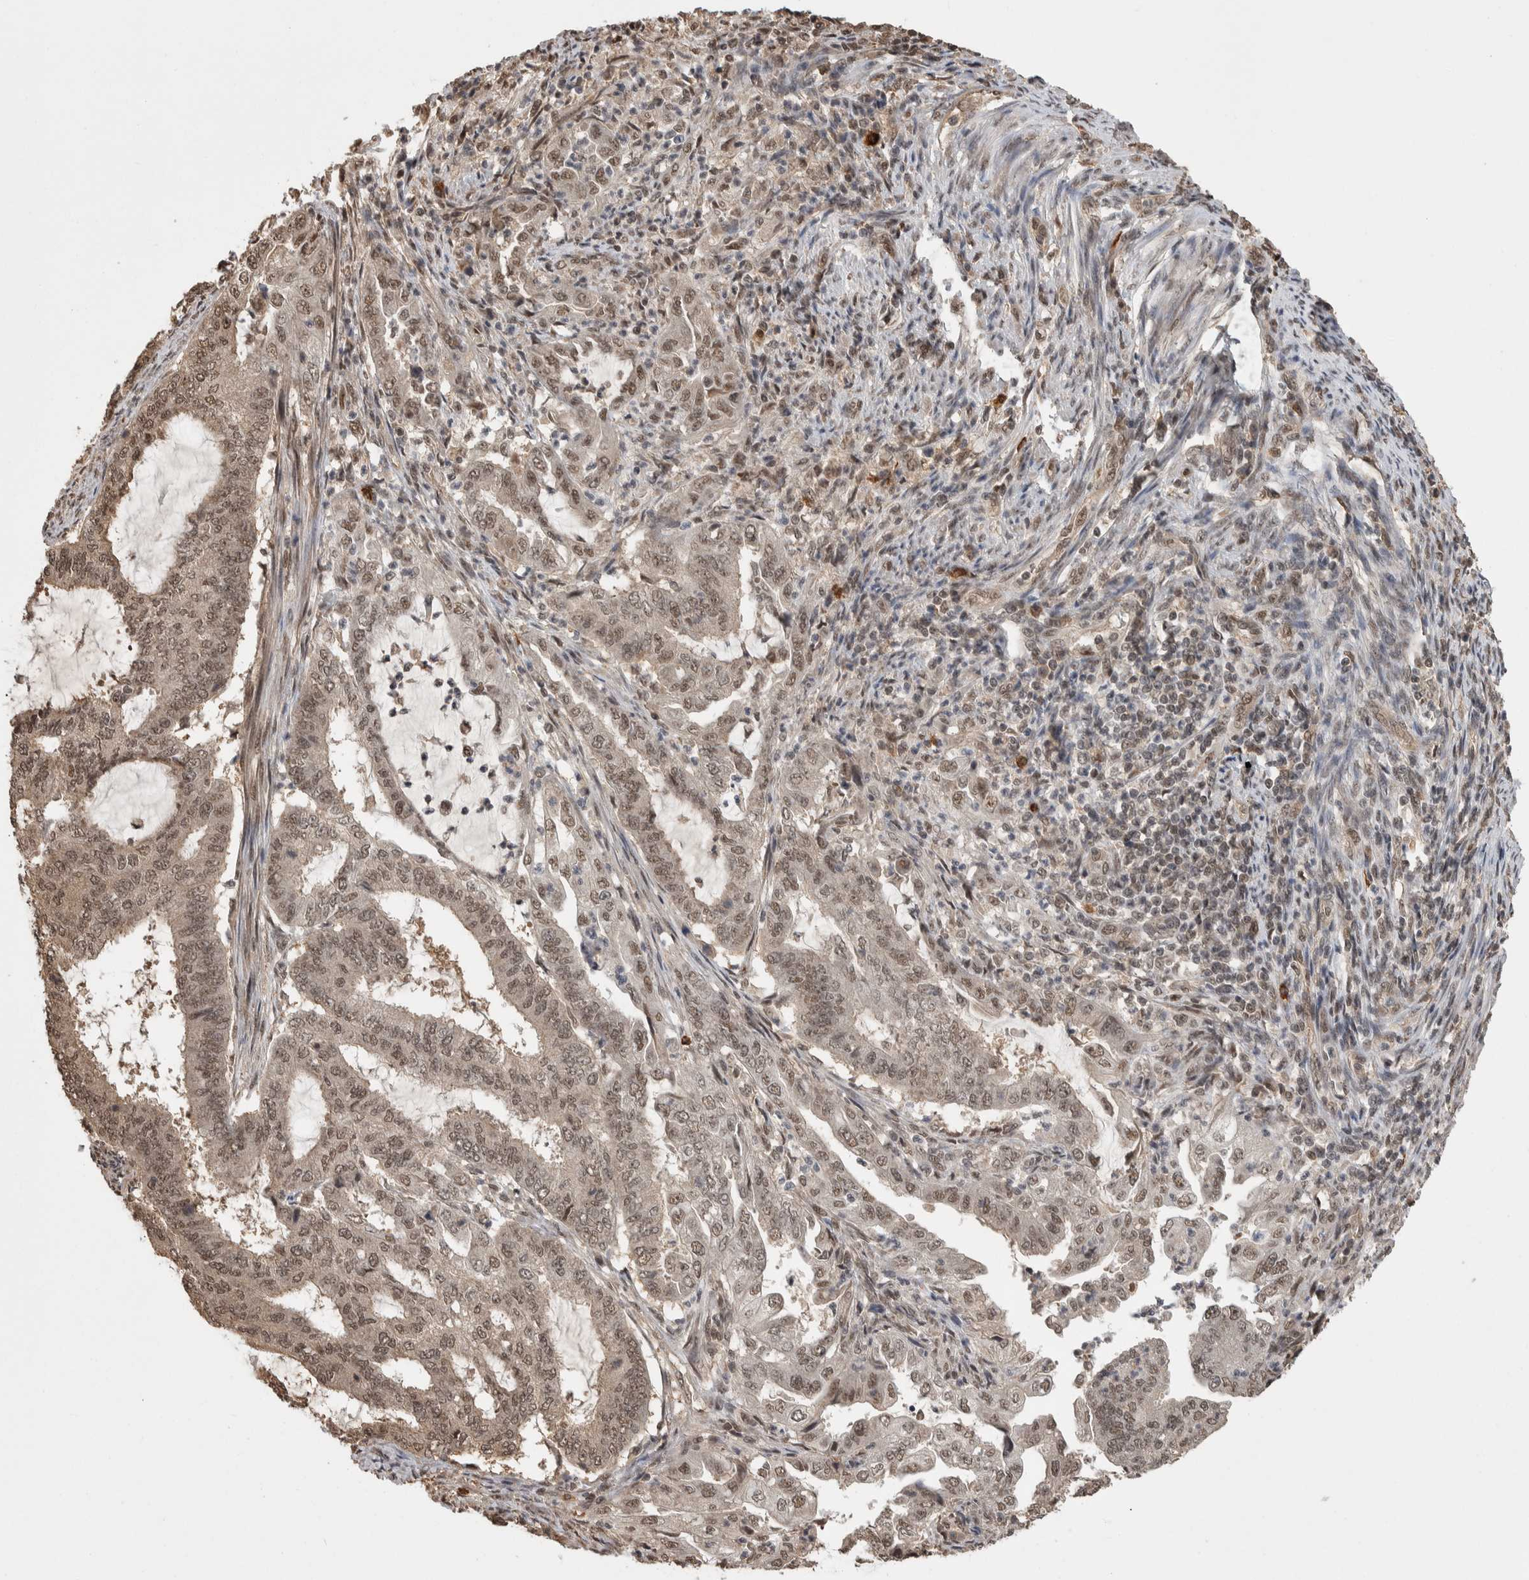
{"staining": {"intensity": "moderate", "quantity": ">75%", "location": "nuclear"}, "tissue": "endometrial cancer", "cell_type": "Tumor cells", "image_type": "cancer", "snomed": [{"axis": "morphology", "description": "Adenocarcinoma, NOS"}, {"axis": "topography", "description": "Endometrium"}], "caption": "A histopathology image of human endometrial adenocarcinoma stained for a protein reveals moderate nuclear brown staining in tumor cells.", "gene": "ZNF592", "patient": {"sex": "female", "age": 51}}